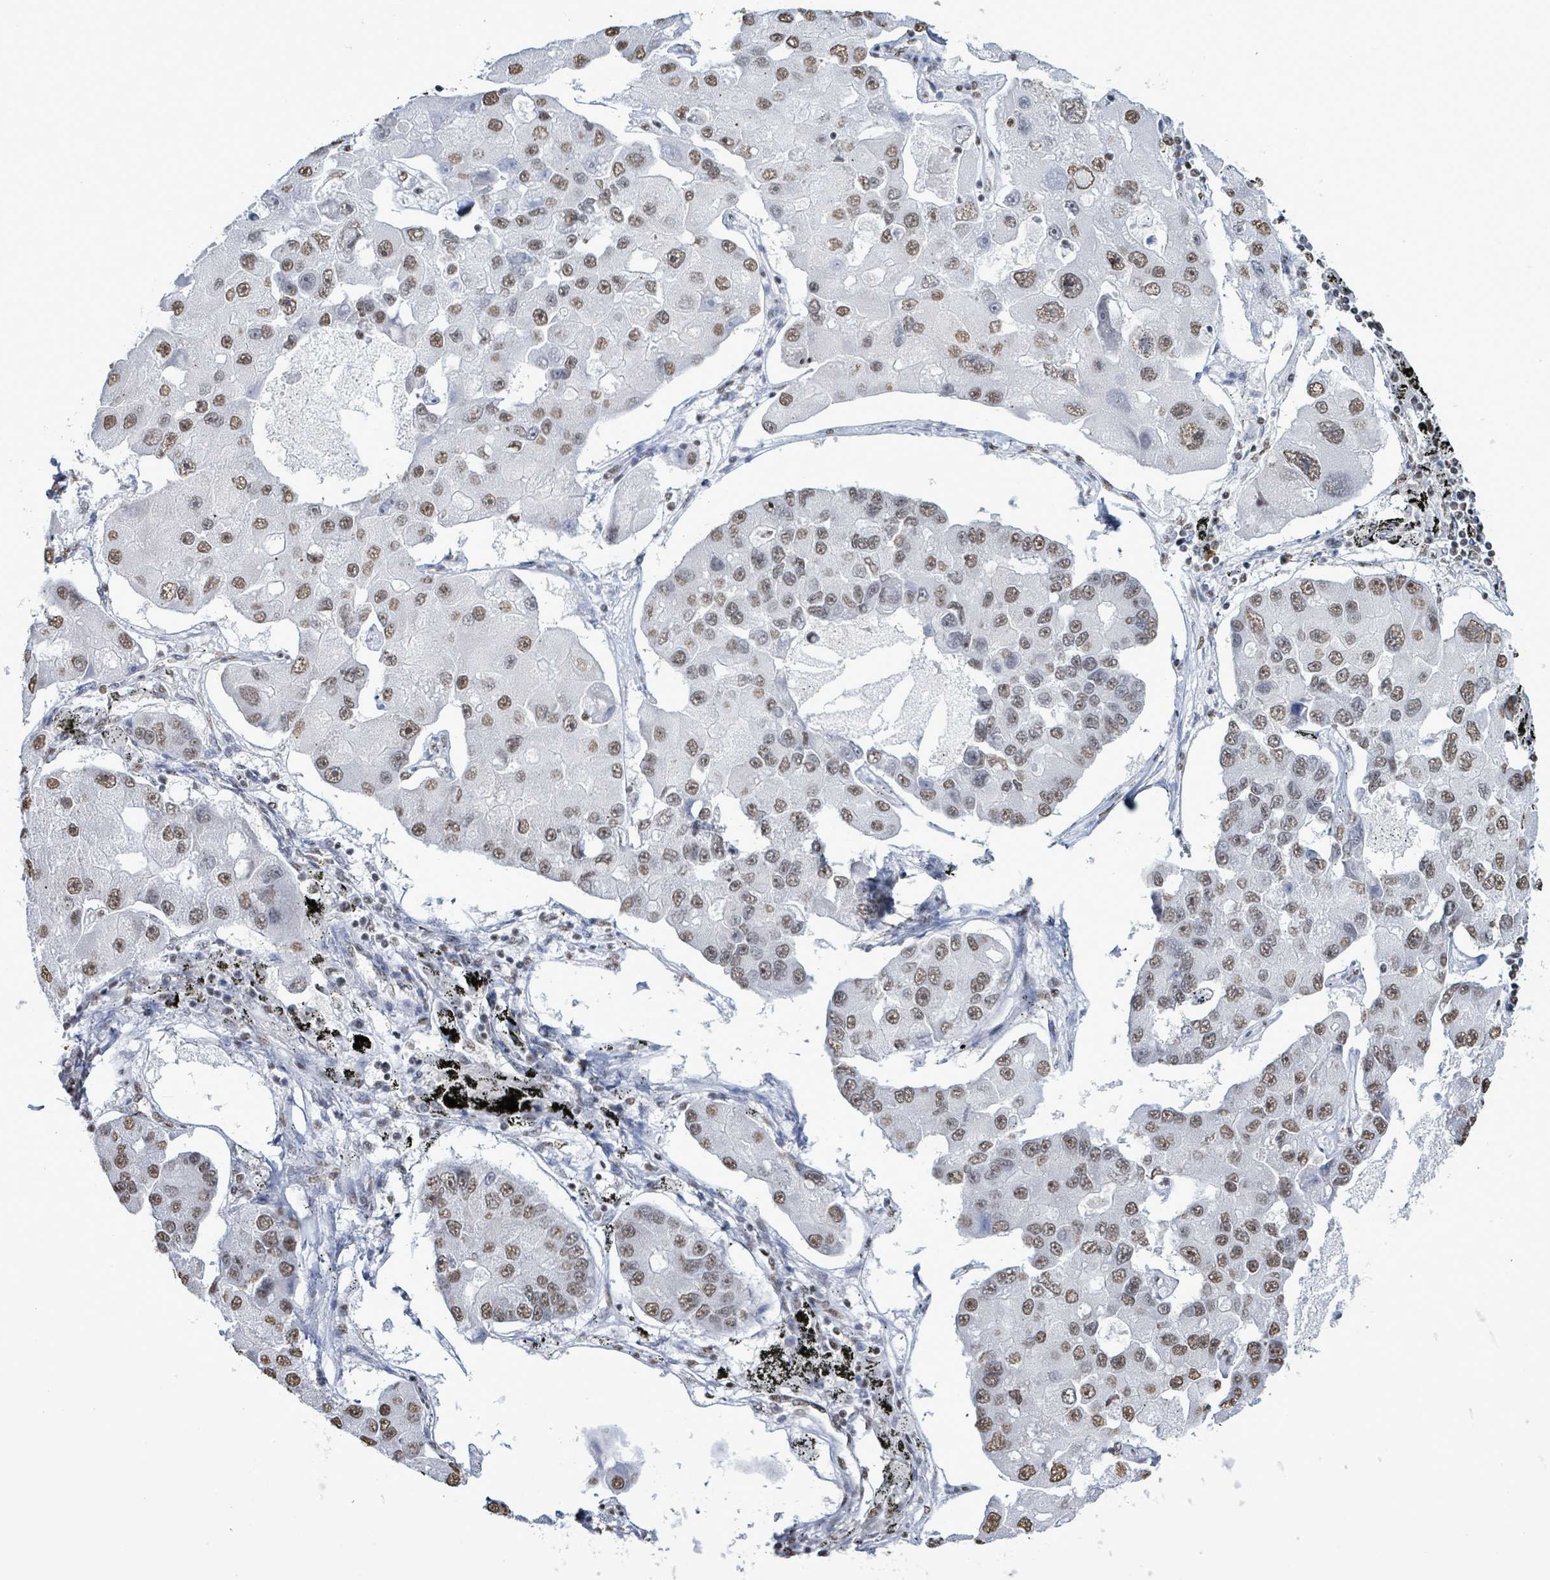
{"staining": {"intensity": "weak", "quantity": ">75%", "location": "nuclear"}, "tissue": "lung cancer", "cell_type": "Tumor cells", "image_type": "cancer", "snomed": [{"axis": "morphology", "description": "Adenocarcinoma, NOS"}, {"axis": "topography", "description": "Lung"}], "caption": "This image shows IHC staining of lung cancer (adenocarcinoma), with low weak nuclear staining in about >75% of tumor cells.", "gene": "SAMD14", "patient": {"sex": "female", "age": 54}}